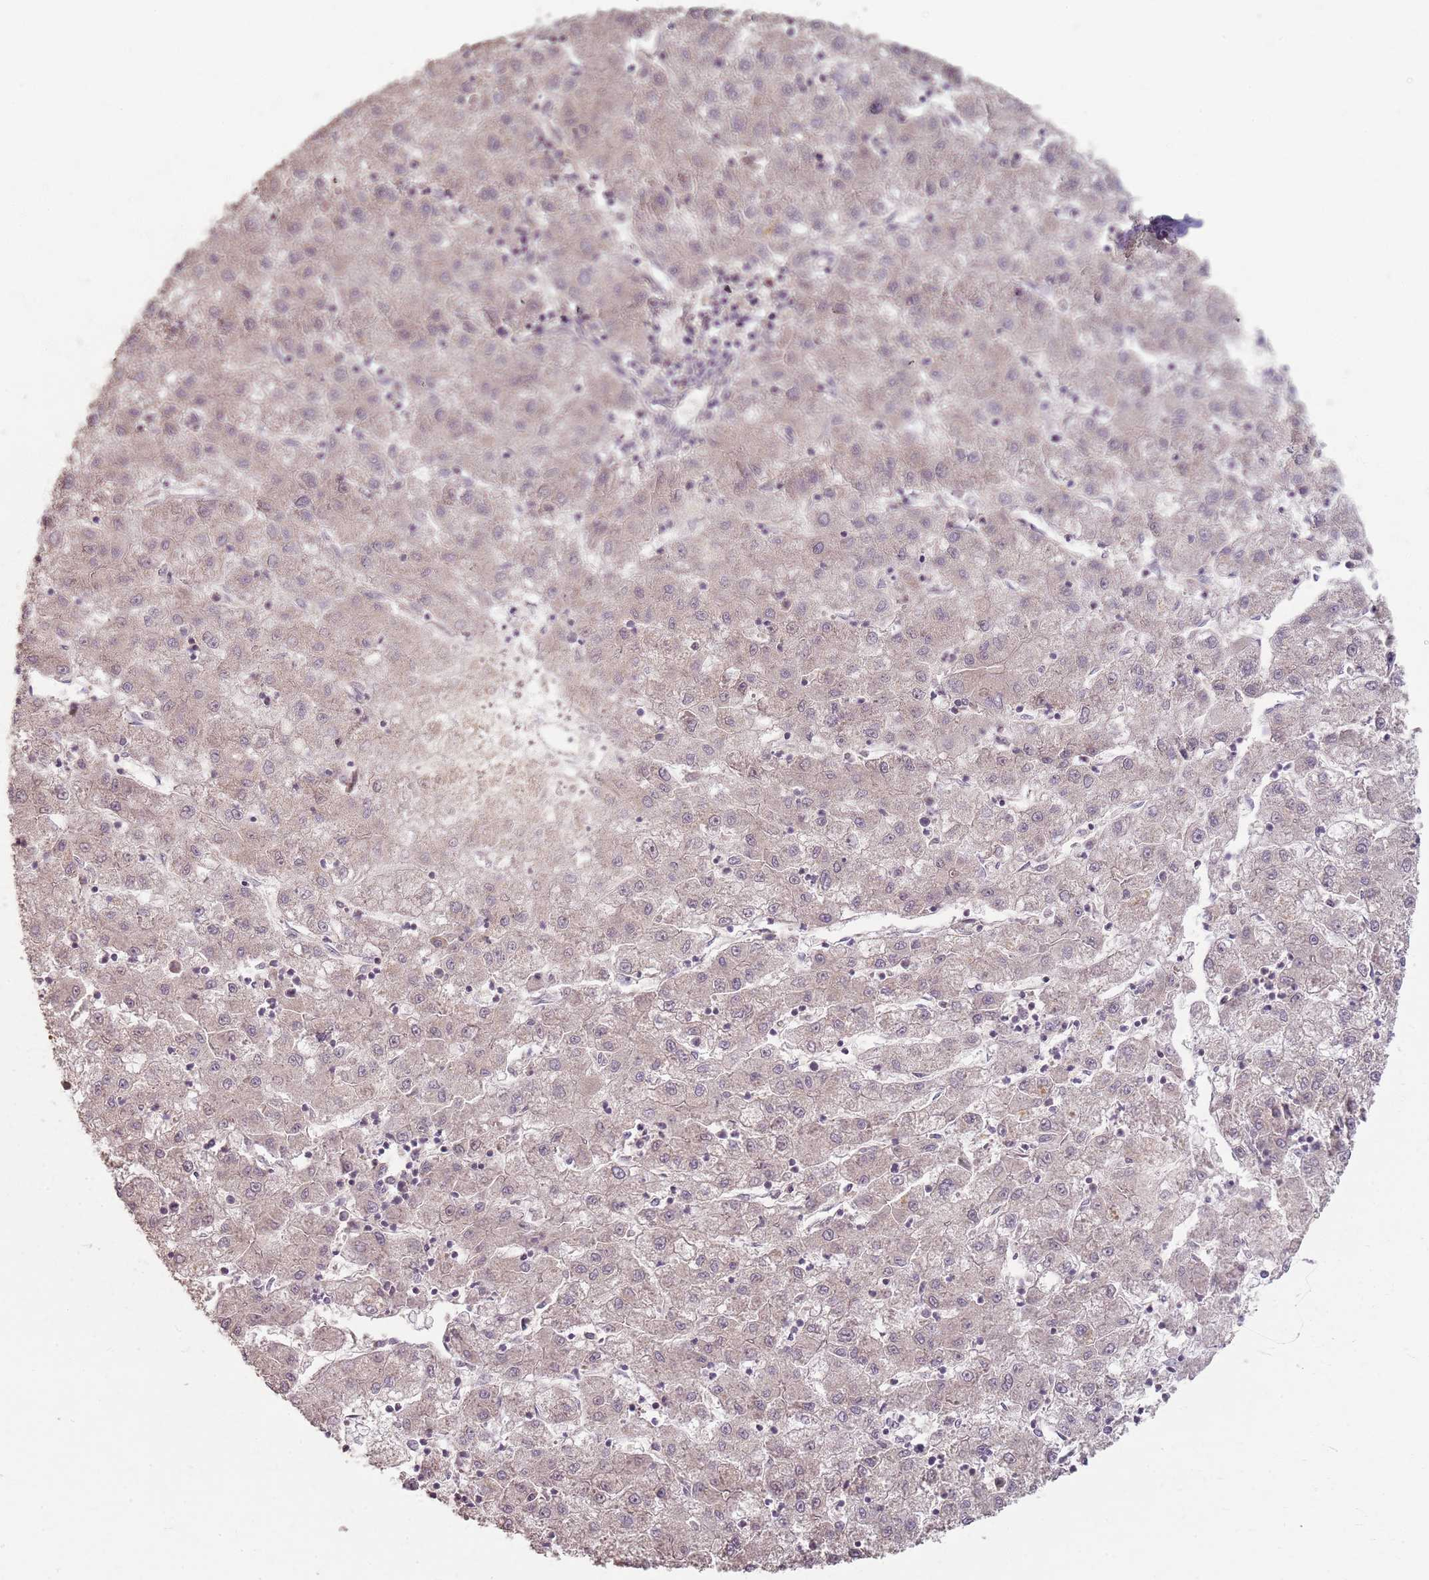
{"staining": {"intensity": "weak", "quantity": "<25%", "location": "cytoplasmic/membranous,nuclear"}, "tissue": "liver cancer", "cell_type": "Tumor cells", "image_type": "cancer", "snomed": [{"axis": "morphology", "description": "Carcinoma, Hepatocellular, NOS"}, {"axis": "topography", "description": "Liver"}], "caption": "An image of human liver cancer is negative for staining in tumor cells.", "gene": "CCDC168", "patient": {"sex": "male", "age": 72}}